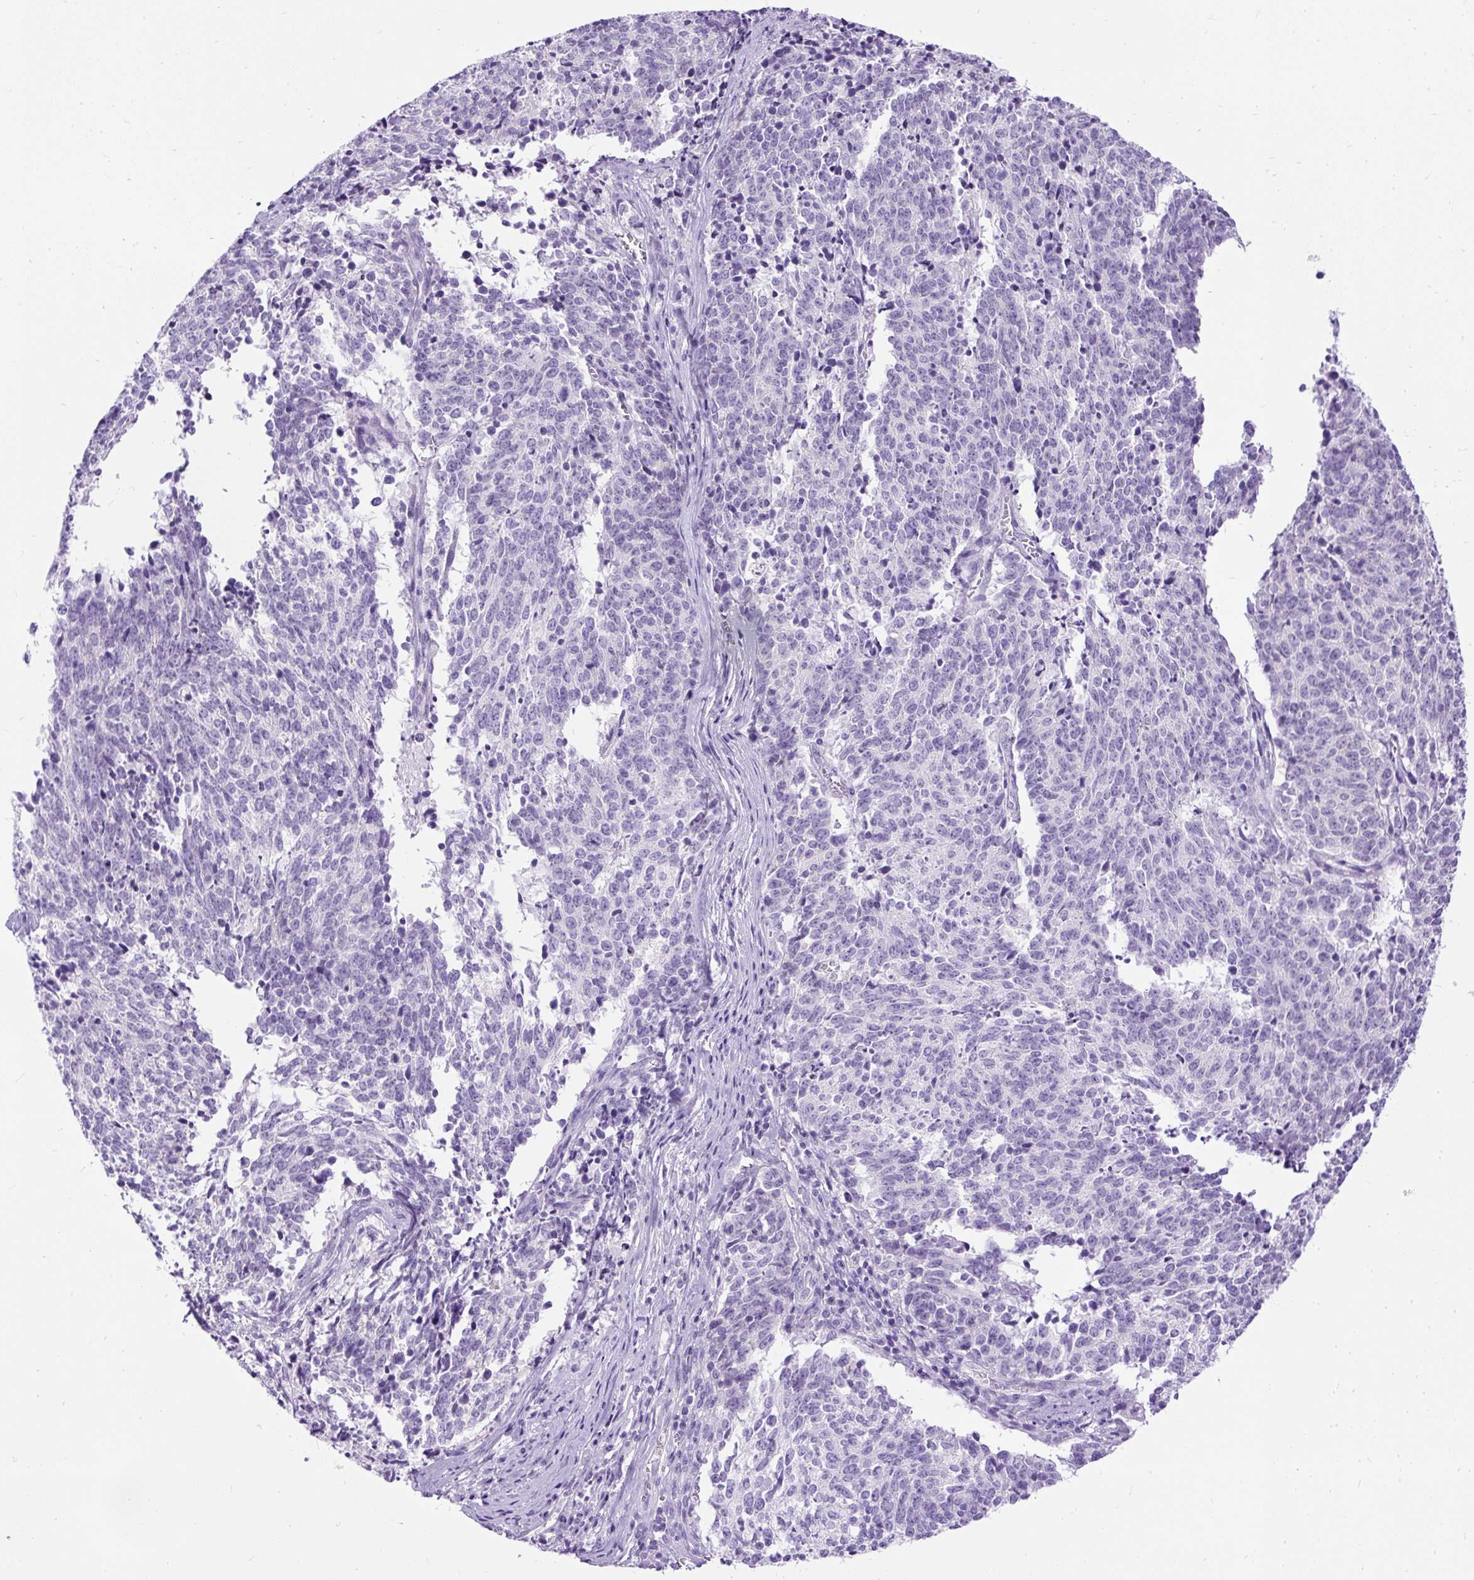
{"staining": {"intensity": "negative", "quantity": "none", "location": "none"}, "tissue": "cervical cancer", "cell_type": "Tumor cells", "image_type": "cancer", "snomed": [{"axis": "morphology", "description": "Squamous cell carcinoma, NOS"}, {"axis": "topography", "description": "Cervix"}], "caption": "IHC photomicrograph of cervical squamous cell carcinoma stained for a protein (brown), which demonstrates no staining in tumor cells.", "gene": "HEY1", "patient": {"sex": "female", "age": 29}}